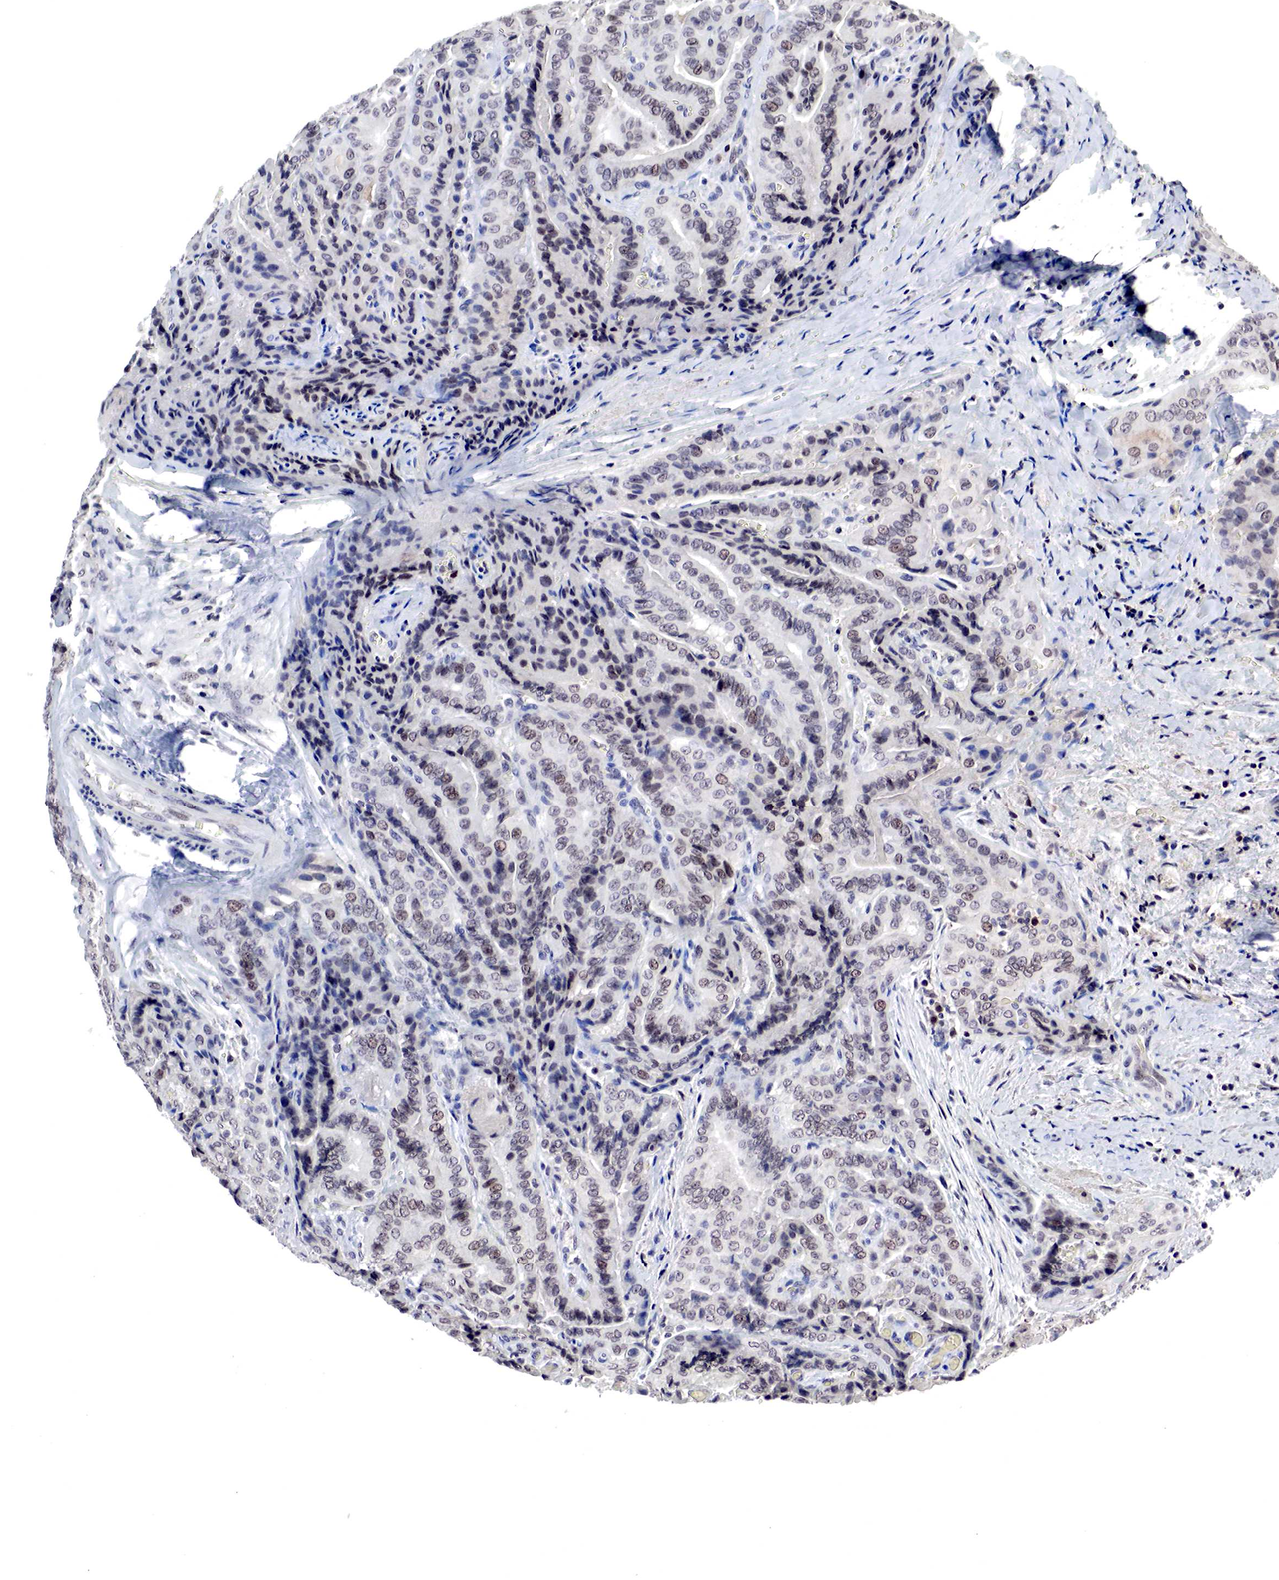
{"staining": {"intensity": "weak", "quantity": "25%-75%", "location": "nuclear"}, "tissue": "thyroid cancer", "cell_type": "Tumor cells", "image_type": "cancer", "snomed": [{"axis": "morphology", "description": "Papillary adenocarcinoma, NOS"}, {"axis": "topography", "description": "Thyroid gland"}], "caption": "Immunohistochemistry (IHC) of thyroid papillary adenocarcinoma exhibits low levels of weak nuclear expression in approximately 25%-75% of tumor cells.", "gene": "DACH2", "patient": {"sex": "female", "age": 71}}